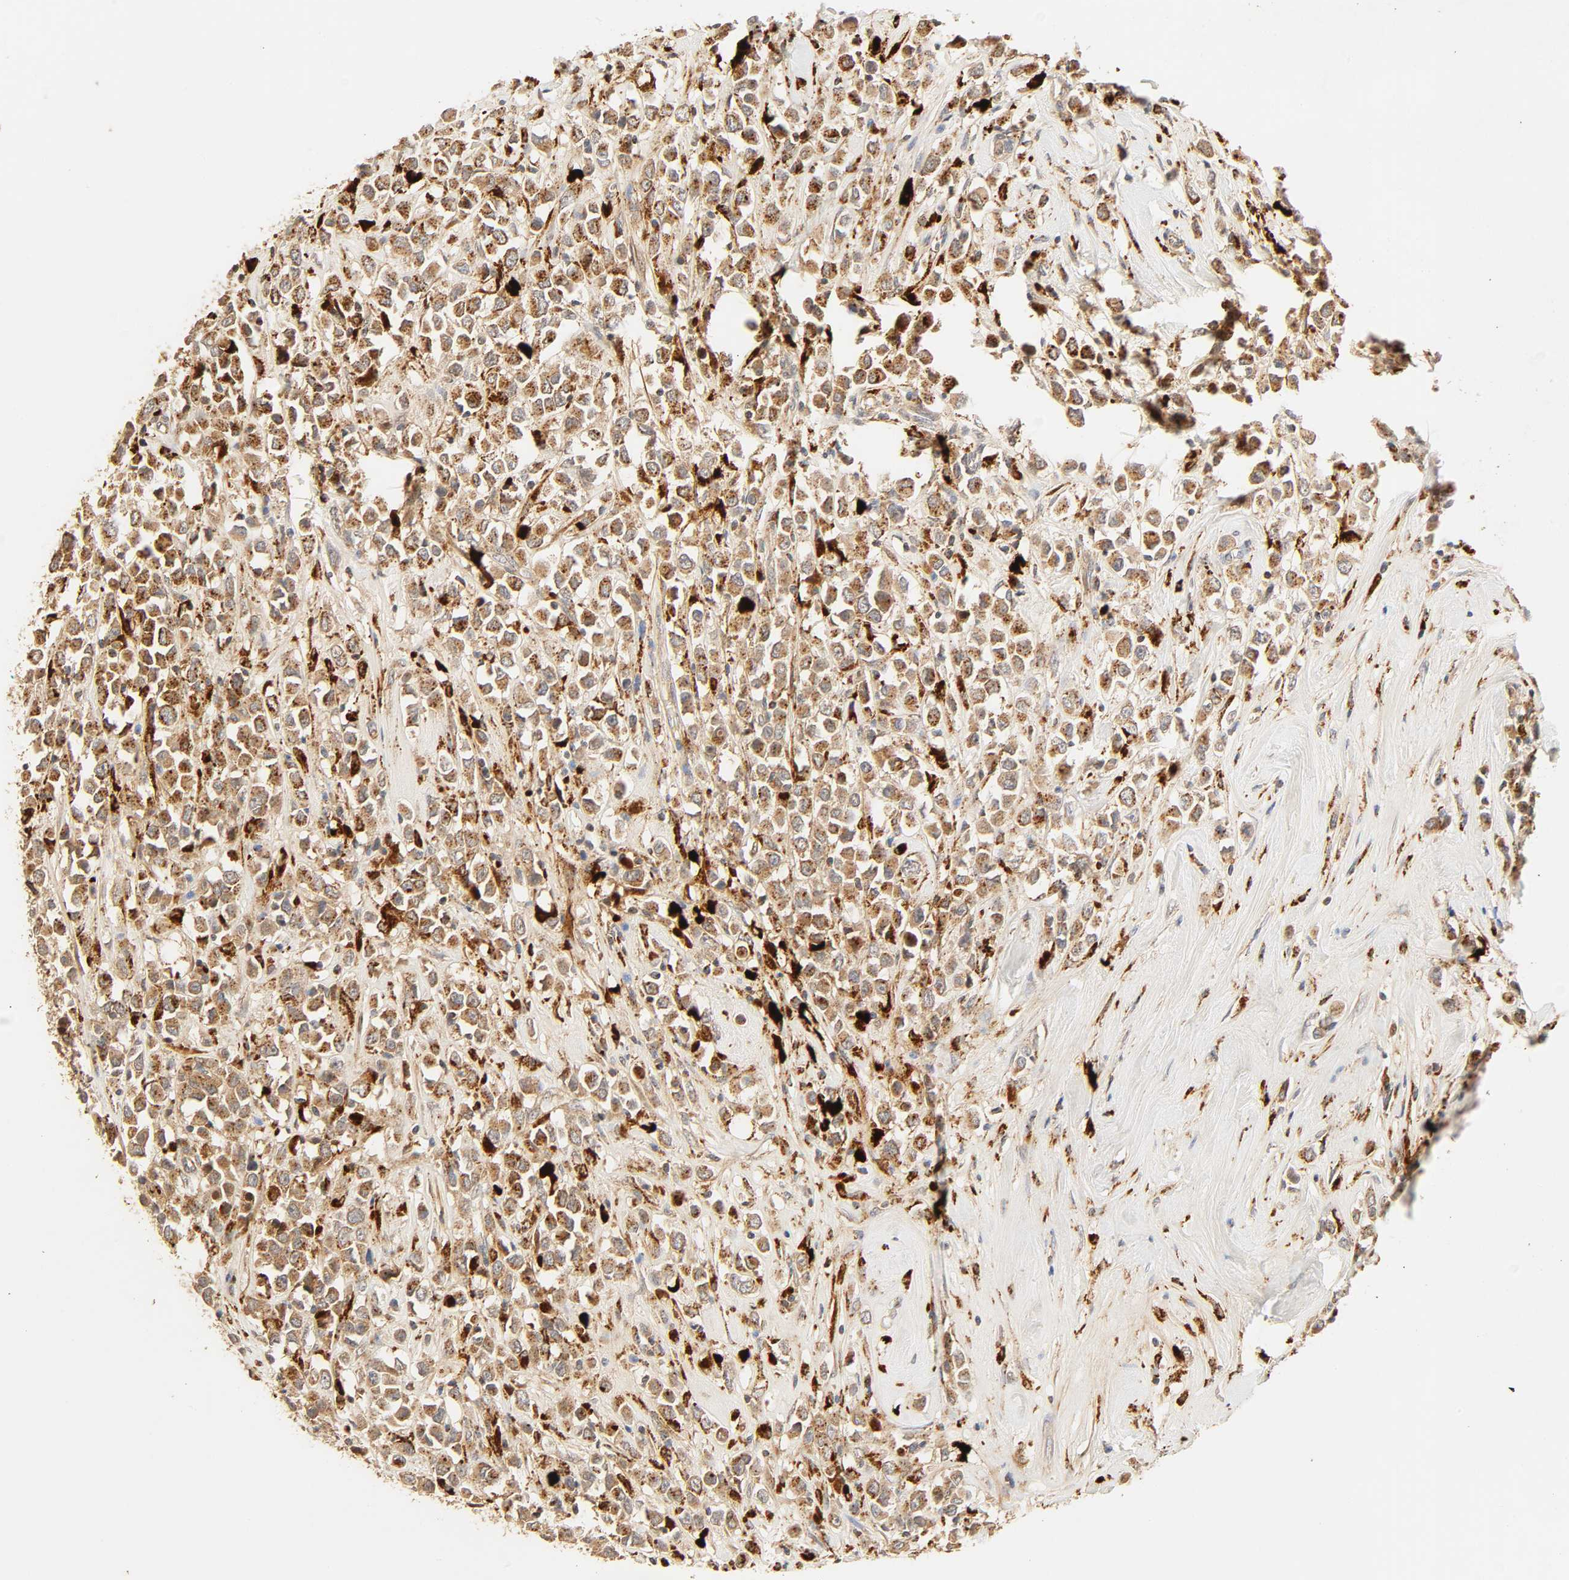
{"staining": {"intensity": "moderate", "quantity": ">75%", "location": "cytoplasmic/membranous"}, "tissue": "breast cancer", "cell_type": "Tumor cells", "image_type": "cancer", "snomed": [{"axis": "morphology", "description": "Duct carcinoma"}, {"axis": "topography", "description": "Breast"}], "caption": "Human infiltrating ductal carcinoma (breast) stained for a protein (brown) exhibits moderate cytoplasmic/membranous positive staining in about >75% of tumor cells.", "gene": "MAPK6", "patient": {"sex": "female", "age": 61}}